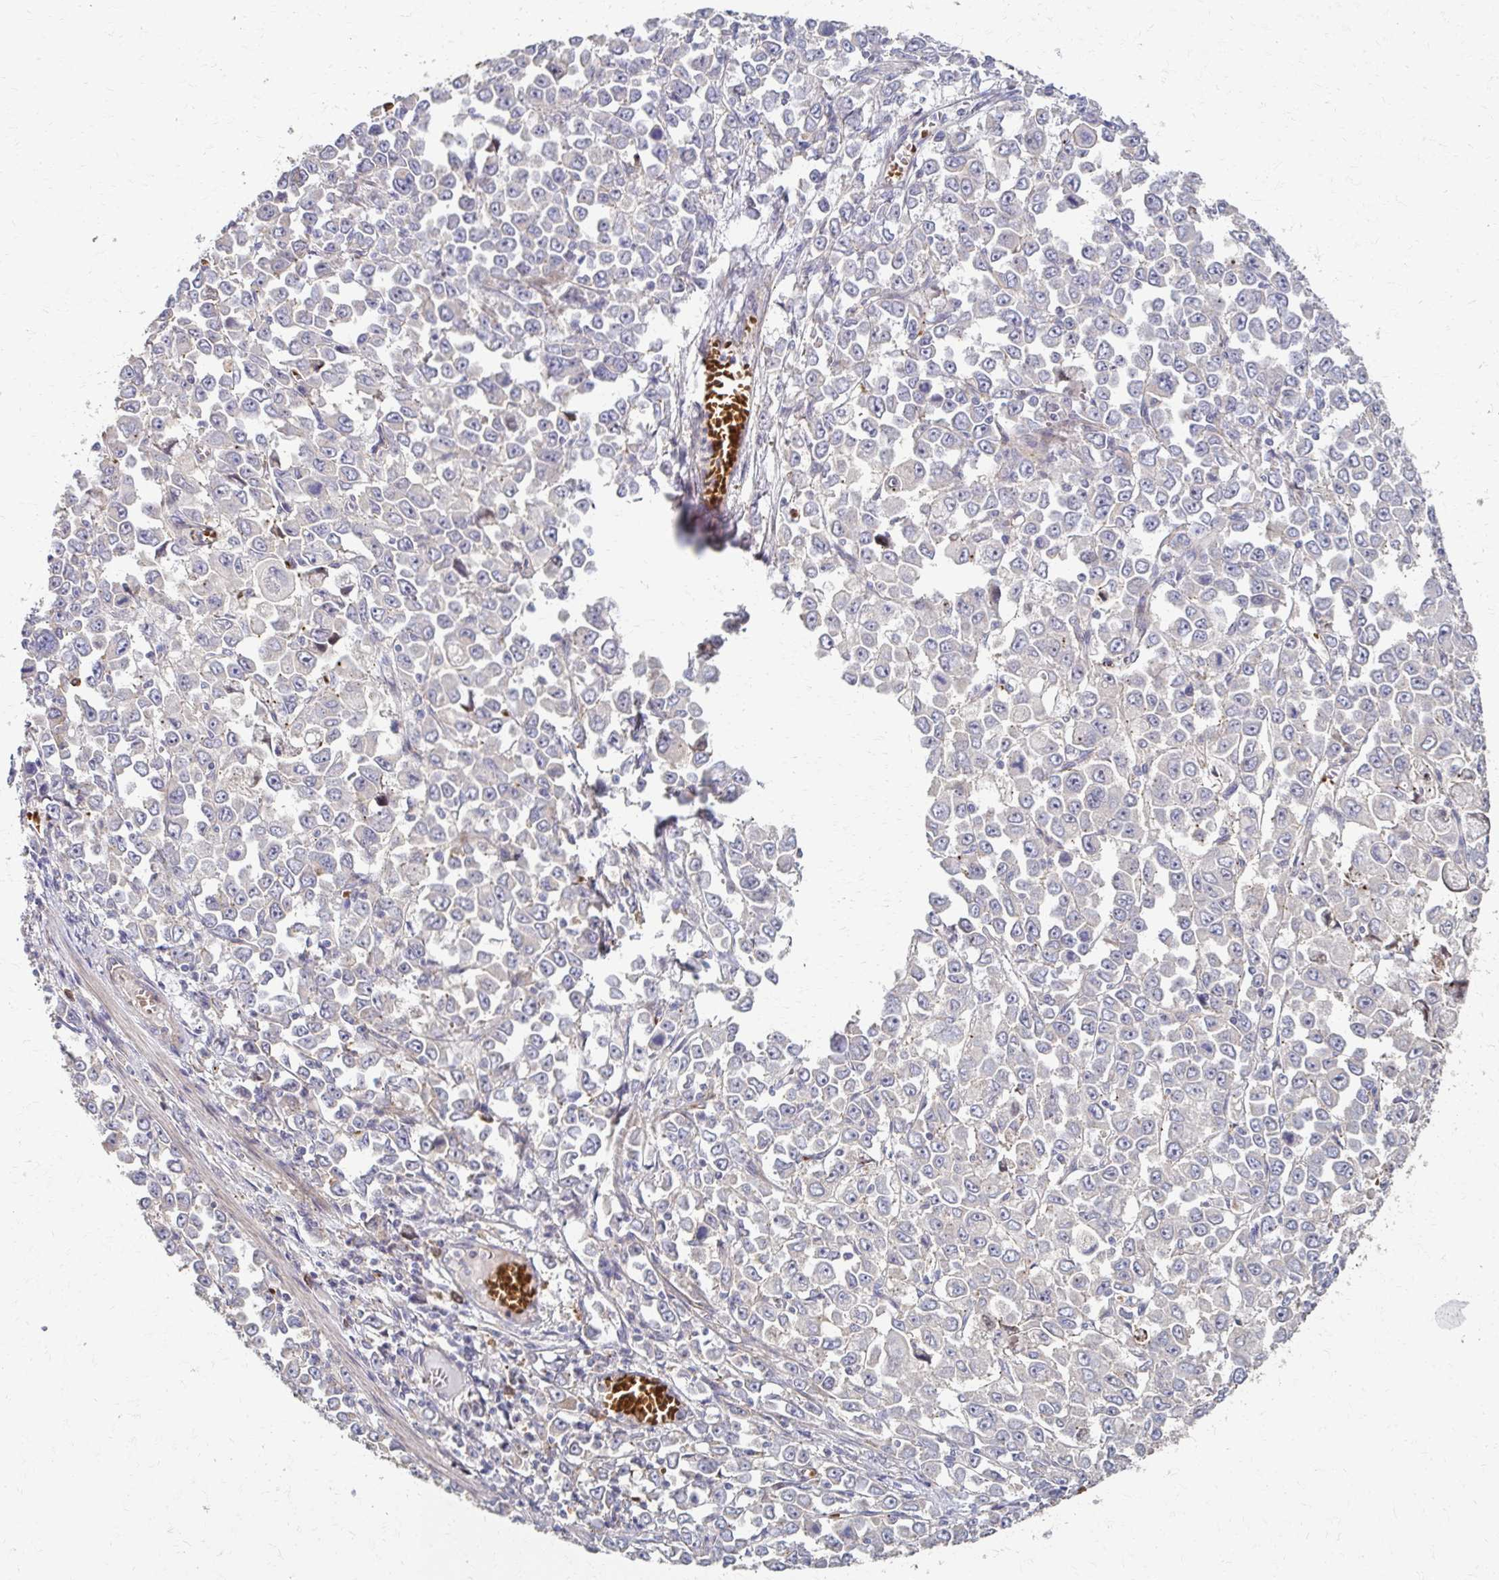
{"staining": {"intensity": "negative", "quantity": "none", "location": "none"}, "tissue": "stomach cancer", "cell_type": "Tumor cells", "image_type": "cancer", "snomed": [{"axis": "morphology", "description": "Adenocarcinoma, NOS"}, {"axis": "topography", "description": "Stomach, upper"}], "caption": "Immunohistochemistry (IHC) of adenocarcinoma (stomach) shows no positivity in tumor cells.", "gene": "SKA2", "patient": {"sex": "male", "age": 70}}